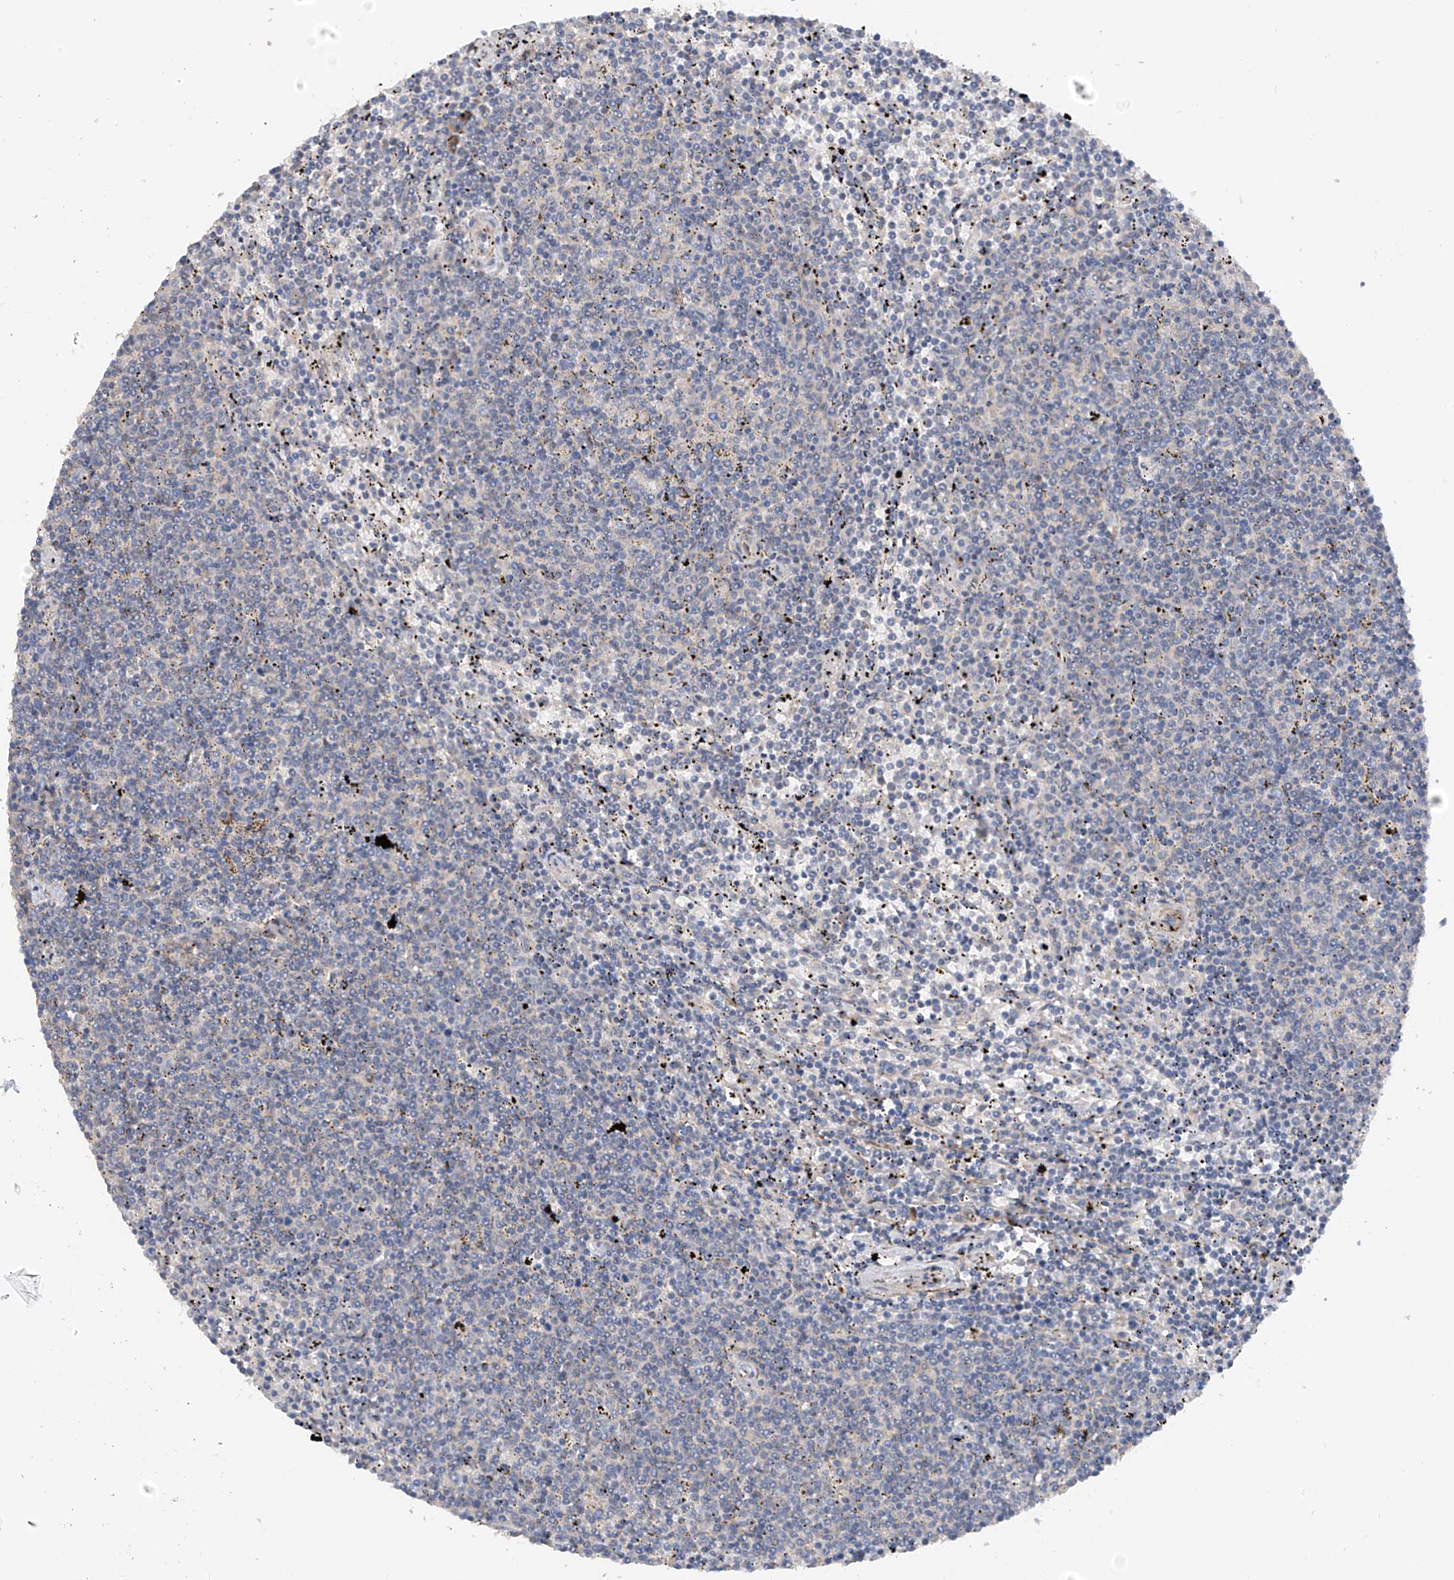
{"staining": {"intensity": "negative", "quantity": "none", "location": "none"}, "tissue": "lymphoma", "cell_type": "Tumor cells", "image_type": "cancer", "snomed": [{"axis": "morphology", "description": "Malignant lymphoma, non-Hodgkin's type, Low grade"}, {"axis": "topography", "description": "Spleen"}], "caption": "Immunohistochemistry of human low-grade malignant lymphoma, non-Hodgkin's type demonstrates no staining in tumor cells.", "gene": "GALNTL6", "patient": {"sex": "female", "age": 50}}